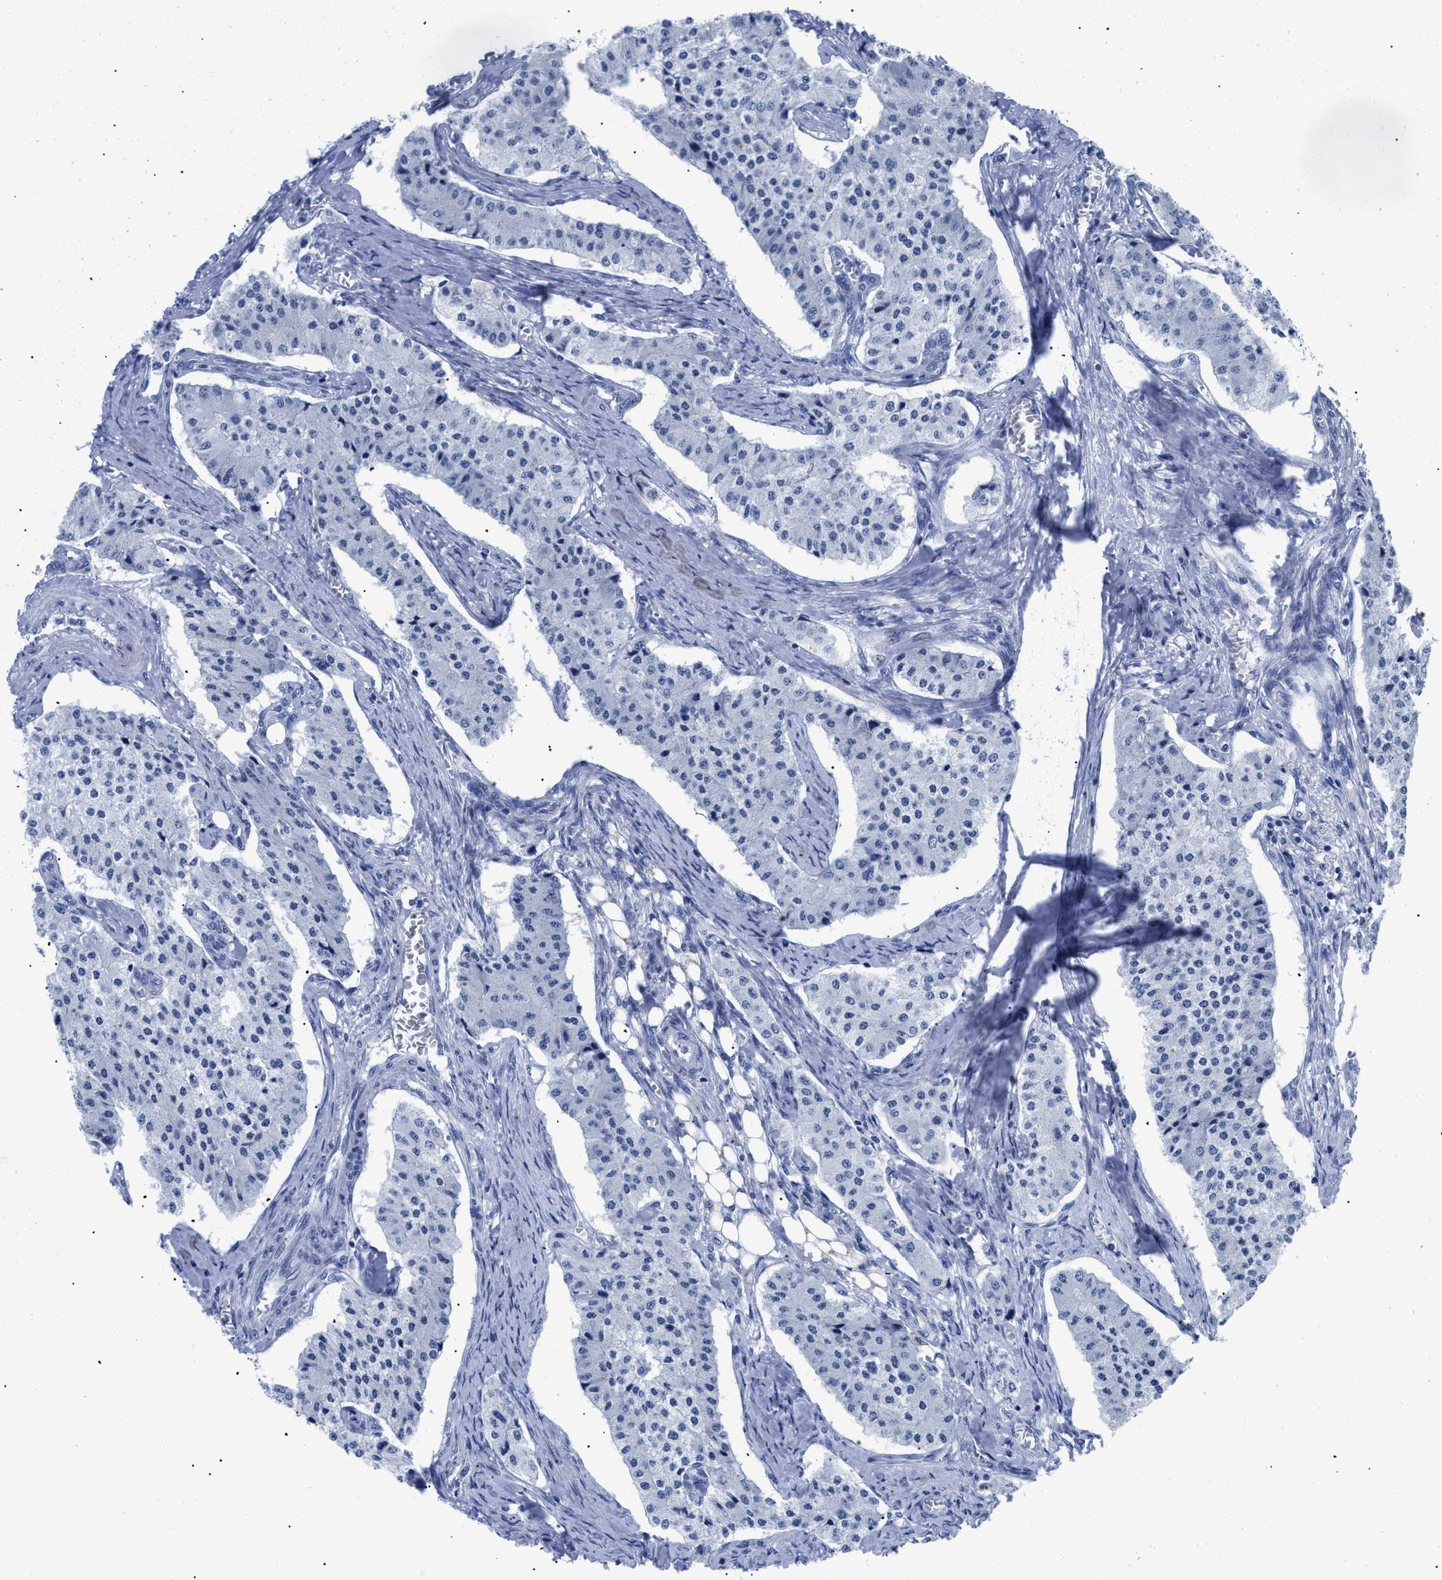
{"staining": {"intensity": "negative", "quantity": "none", "location": "none"}, "tissue": "carcinoid", "cell_type": "Tumor cells", "image_type": "cancer", "snomed": [{"axis": "morphology", "description": "Carcinoid, malignant, NOS"}, {"axis": "topography", "description": "Colon"}], "caption": "High power microscopy micrograph of an immunohistochemistry photomicrograph of malignant carcinoid, revealing no significant staining in tumor cells.", "gene": "DUSP26", "patient": {"sex": "female", "age": 52}}